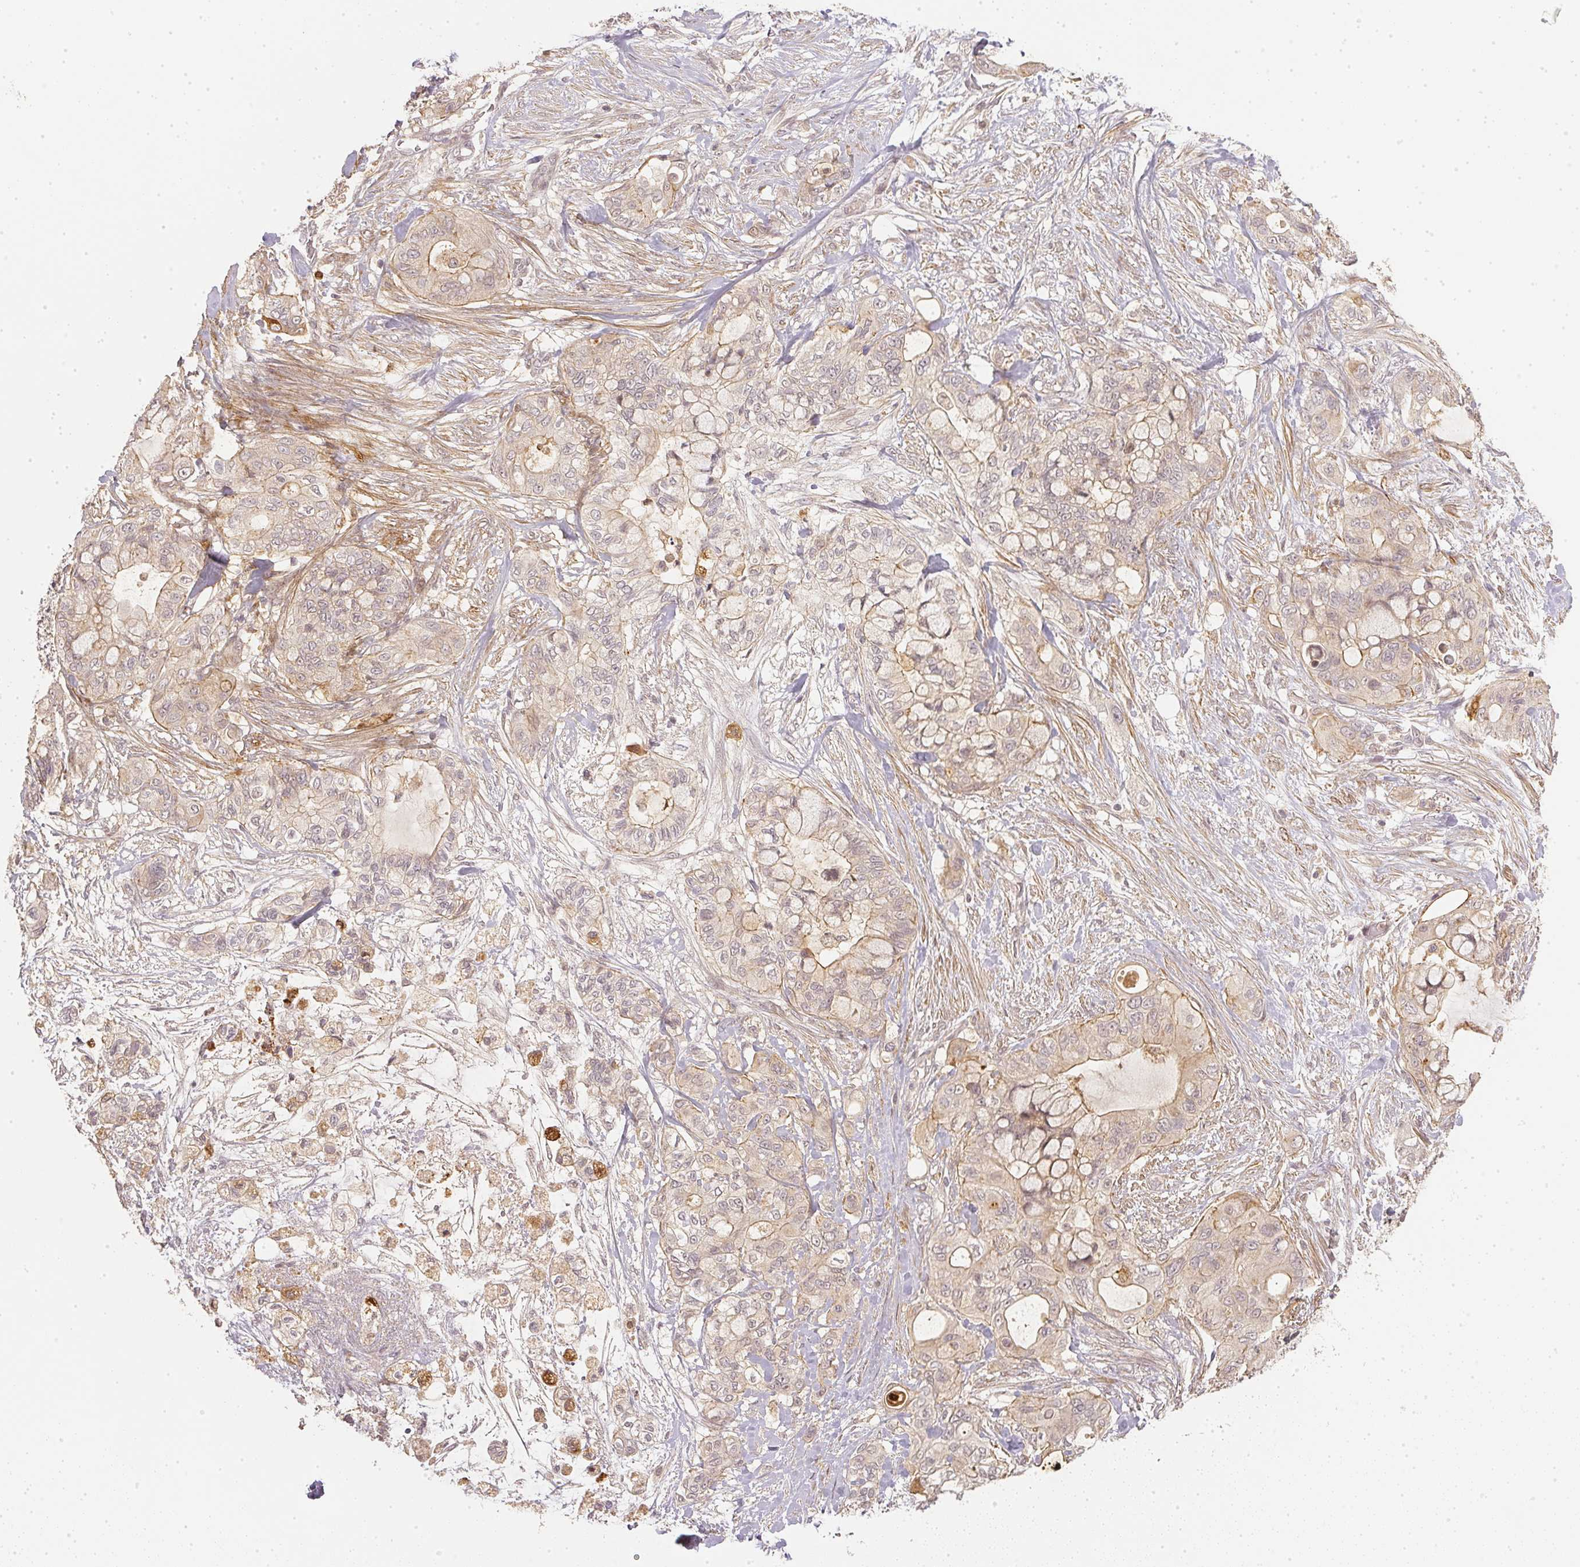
{"staining": {"intensity": "negative", "quantity": "none", "location": "none"}, "tissue": "pancreatic cancer", "cell_type": "Tumor cells", "image_type": "cancer", "snomed": [{"axis": "morphology", "description": "Adenocarcinoma, NOS"}, {"axis": "topography", "description": "Pancreas"}], "caption": "Pancreatic adenocarcinoma was stained to show a protein in brown. There is no significant staining in tumor cells. (DAB IHC visualized using brightfield microscopy, high magnification).", "gene": "SERPINE1", "patient": {"sex": "male", "age": 71}}